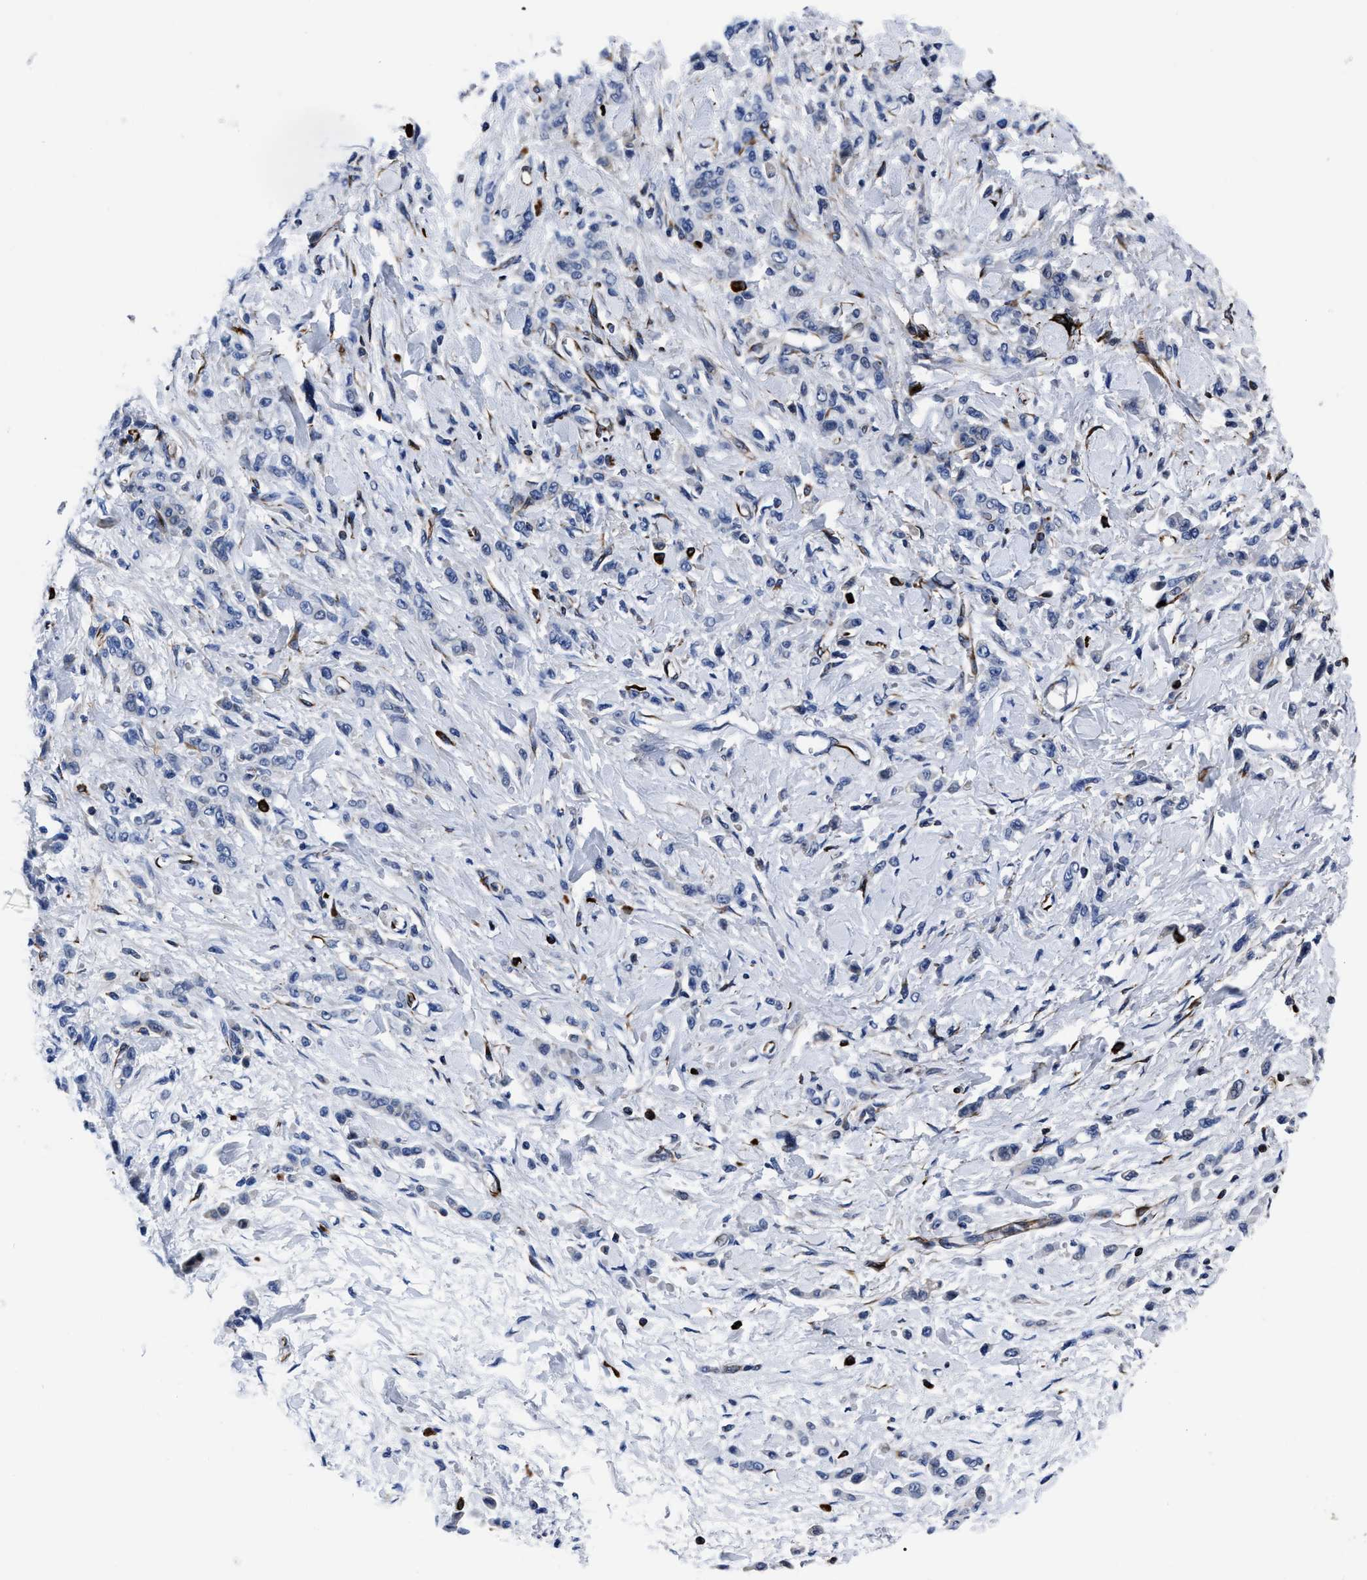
{"staining": {"intensity": "negative", "quantity": "none", "location": "none"}, "tissue": "stomach cancer", "cell_type": "Tumor cells", "image_type": "cancer", "snomed": [{"axis": "morphology", "description": "Normal tissue, NOS"}, {"axis": "morphology", "description": "Adenocarcinoma, NOS"}, {"axis": "topography", "description": "Stomach"}], "caption": "Stomach adenocarcinoma was stained to show a protein in brown. There is no significant expression in tumor cells. (DAB immunohistochemistry (IHC) visualized using brightfield microscopy, high magnification).", "gene": "OR10G3", "patient": {"sex": "male", "age": 82}}